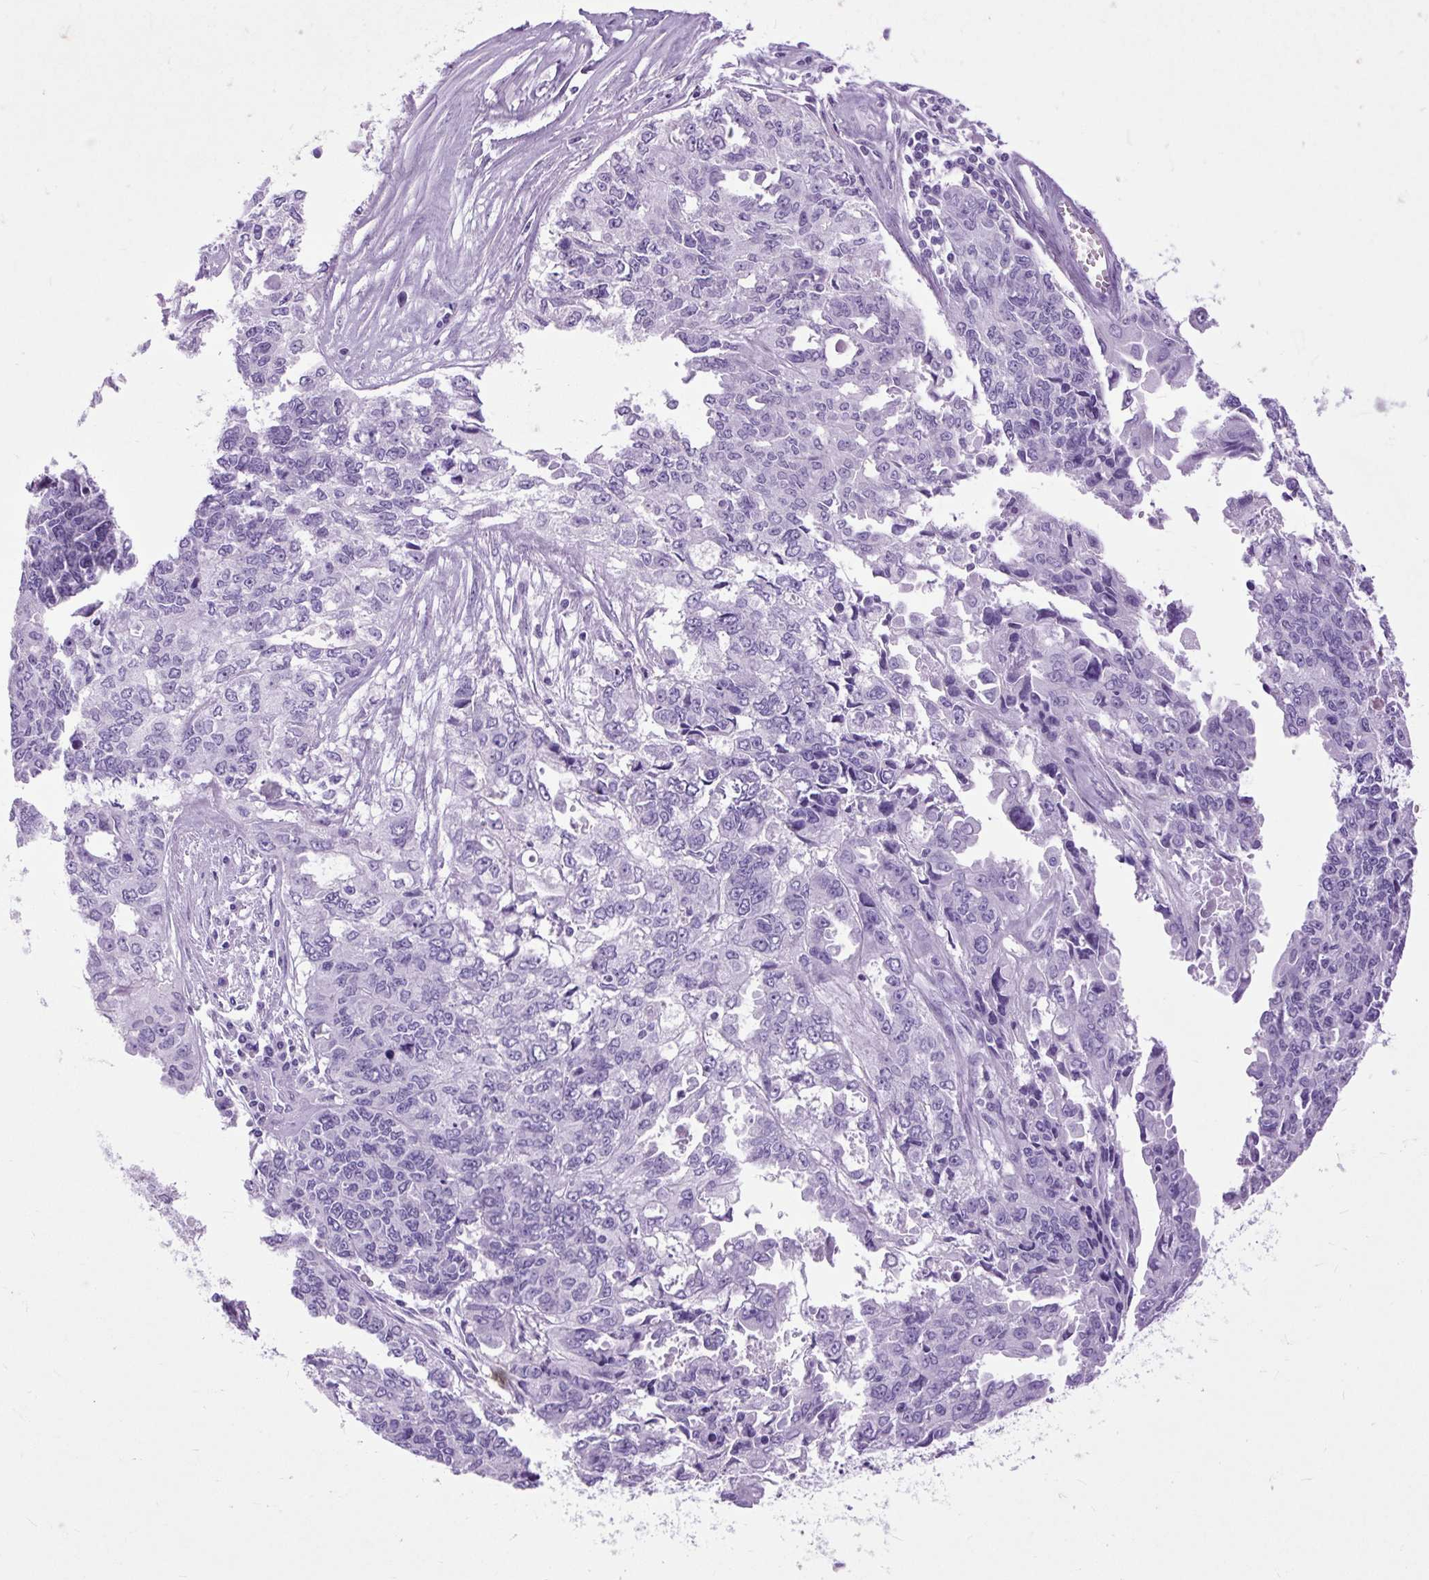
{"staining": {"intensity": "negative", "quantity": "none", "location": "none"}, "tissue": "endometrial cancer", "cell_type": "Tumor cells", "image_type": "cancer", "snomed": [{"axis": "morphology", "description": "Adenocarcinoma, NOS"}, {"axis": "topography", "description": "Uterus"}], "caption": "Tumor cells are negative for protein expression in human endometrial adenocarcinoma.", "gene": "DPP6", "patient": {"sex": "female", "age": 79}}